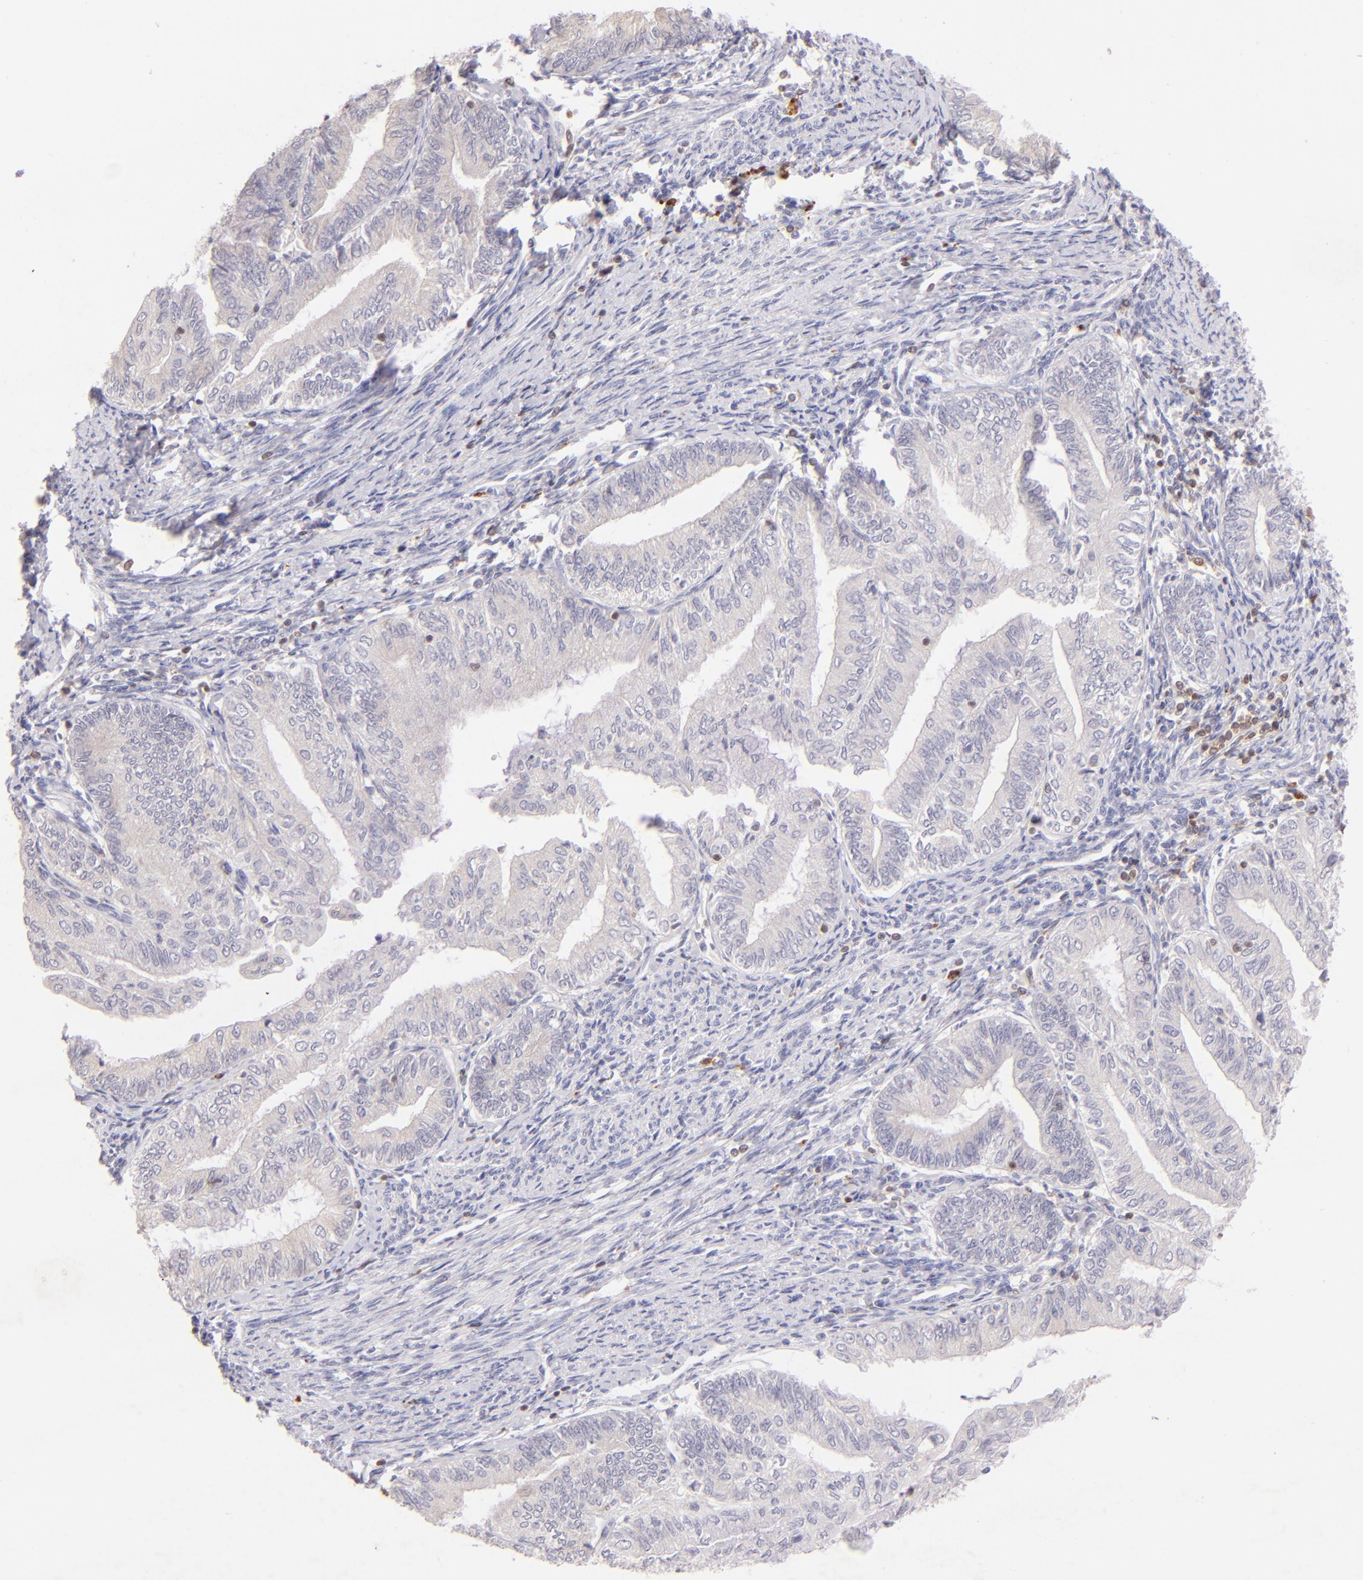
{"staining": {"intensity": "negative", "quantity": "none", "location": "none"}, "tissue": "endometrial cancer", "cell_type": "Tumor cells", "image_type": "cancer", "snomed": [{"axis": "morphology", "description": "Adenocarcinoma, NOS"}, {"axis": "topography", "description": "Endometrium"}], "caption": "IHC micrograph of neoplastic tissue: adenocarcinoma (endometrial) stained with DAB reveals no significant protein positivity in tumor cells. (DAB IHC with hematoxylin counter stain).", "gene": "ZAP70", "patient": {"sex": "female", "age": 66}}